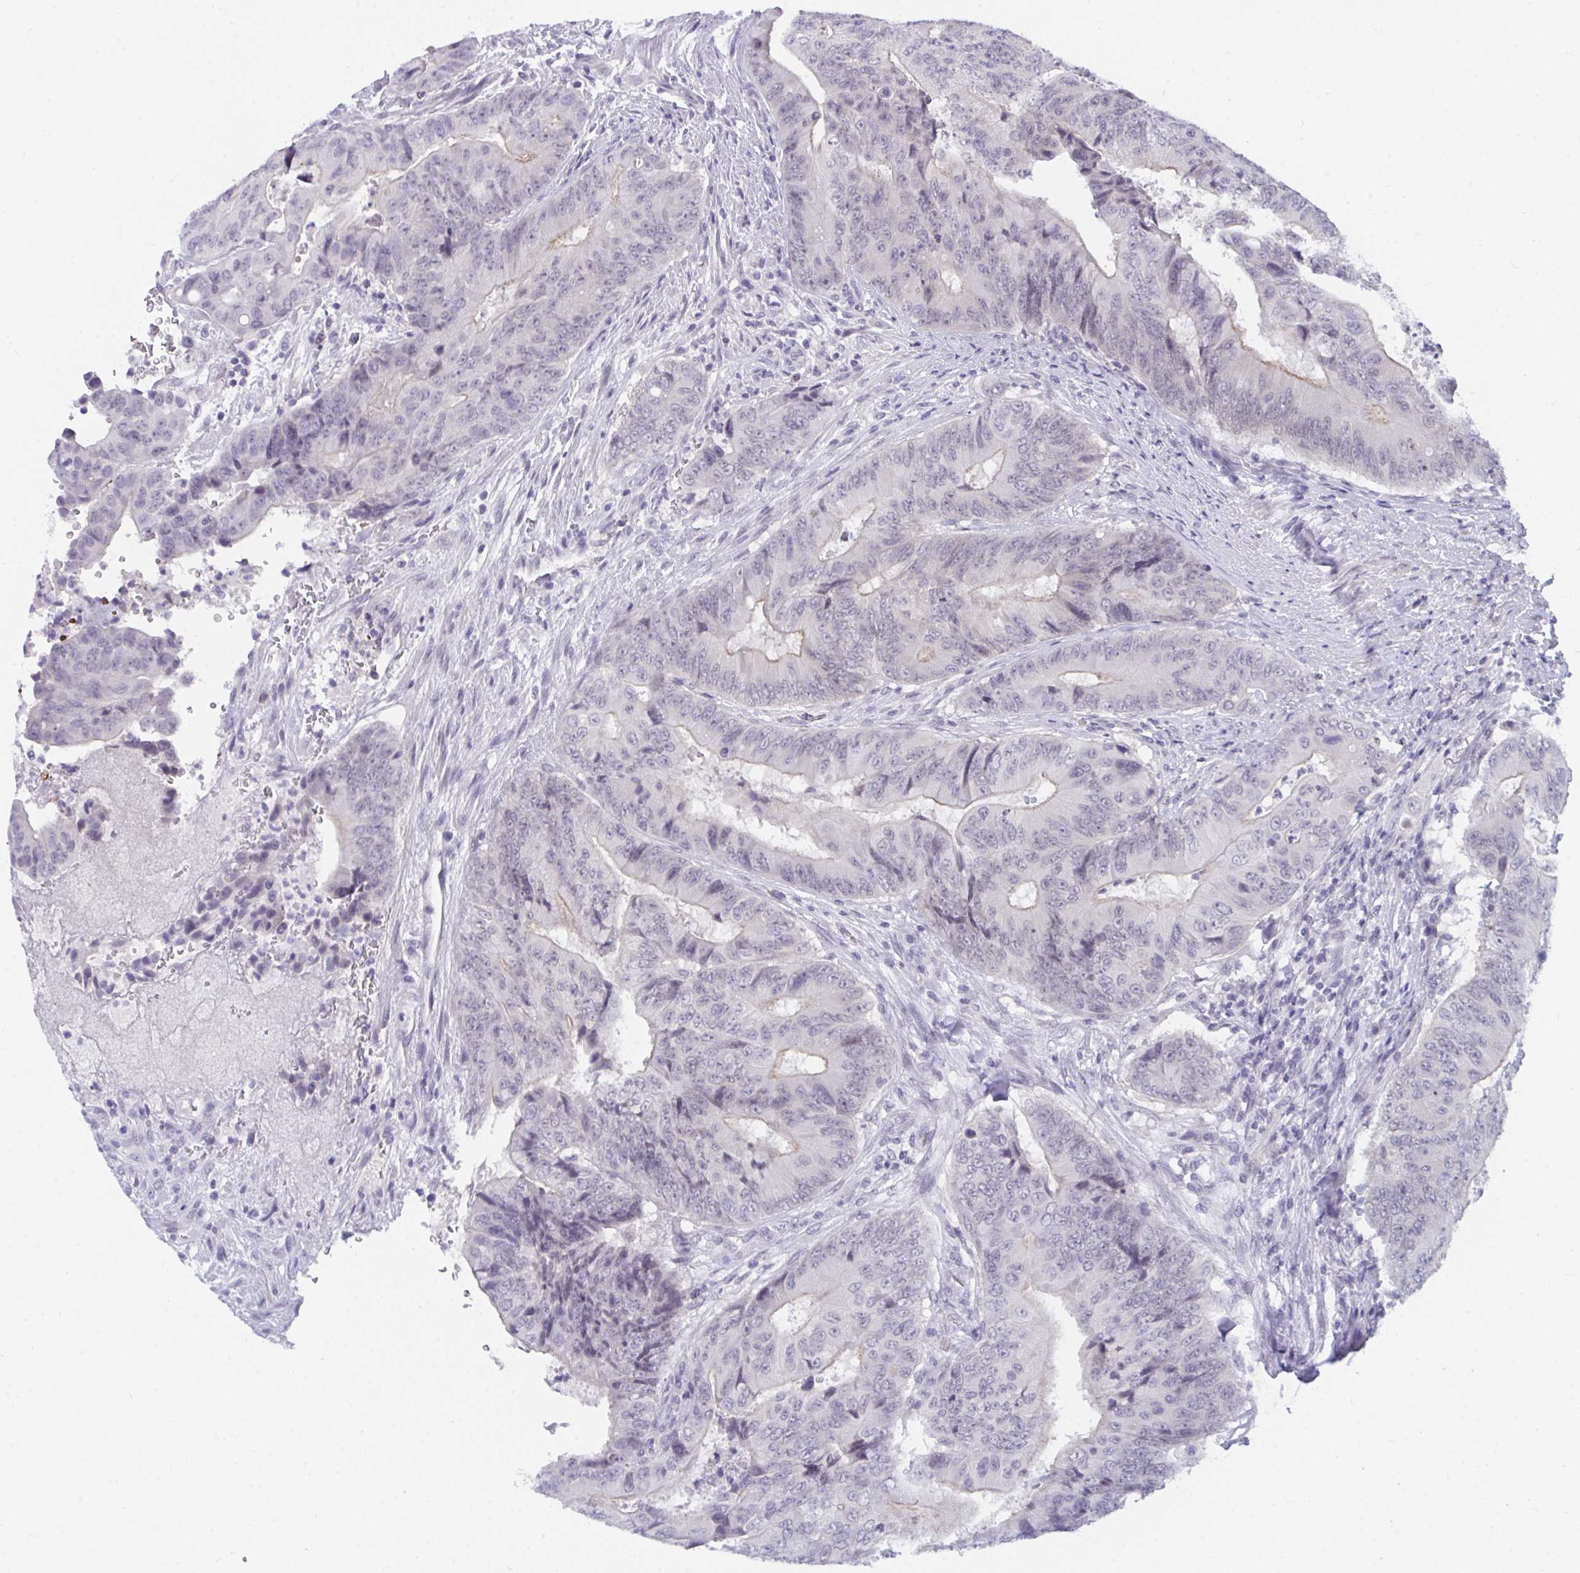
{"staining": {"intensity": "weak", "quantity": "<25%", "location": "nuclear"}, "tissue": "colorectal cancer", "cell_type": "Tumor cells", "image_type": "cancer", "snomed": [{"axis": "morphology", "description": "Adenocarcinoma, NOS"}, {"axis": "topography", "description": "Colon"}], "caption": "Immunohistochemical staining of human colorectal adenocarcinoma displays no significant positivity in tumor cells.", "gene": "BMAL2", "patient": {"sex": "female", "age": 48}}